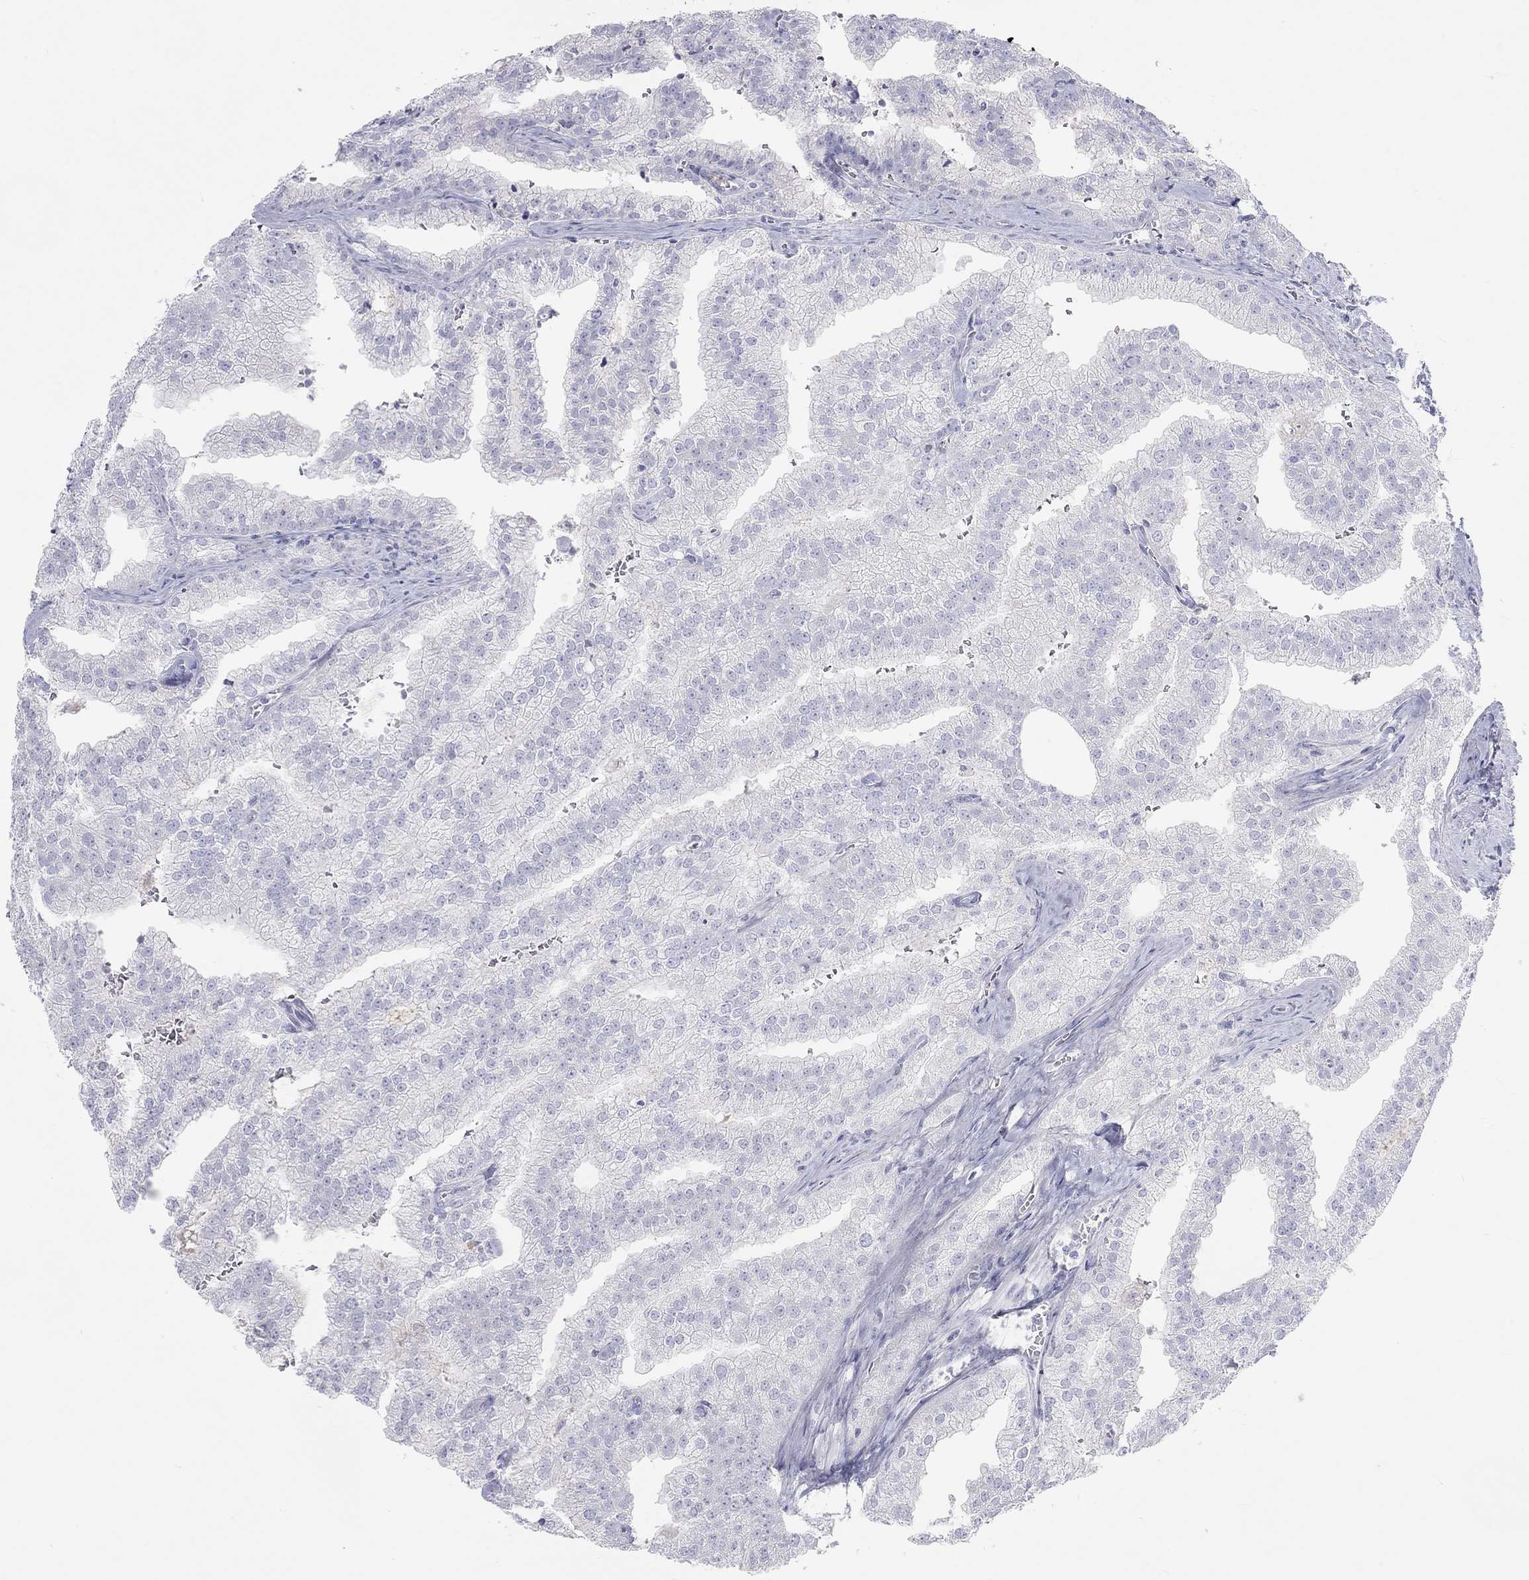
{"staining": {"intensity": "negative", "quantity": "none", "location": "none"}, "tissue": "prostate cancer", "cell_type": "Tumor cells", "image_type": "cancer", "snomed": [{"axis": "morphology", "description": "Adenocarcinoma, NOS"}, {"axis": "topography", "description": "Prostate"}], "caption": "Immunohistochemistry of human prostate cancer (adenocarcinoma) demonstrates no staining in tumor cells.", "gene": "PCDHGC5", "patient": {"sex": "male", "age": 70}}